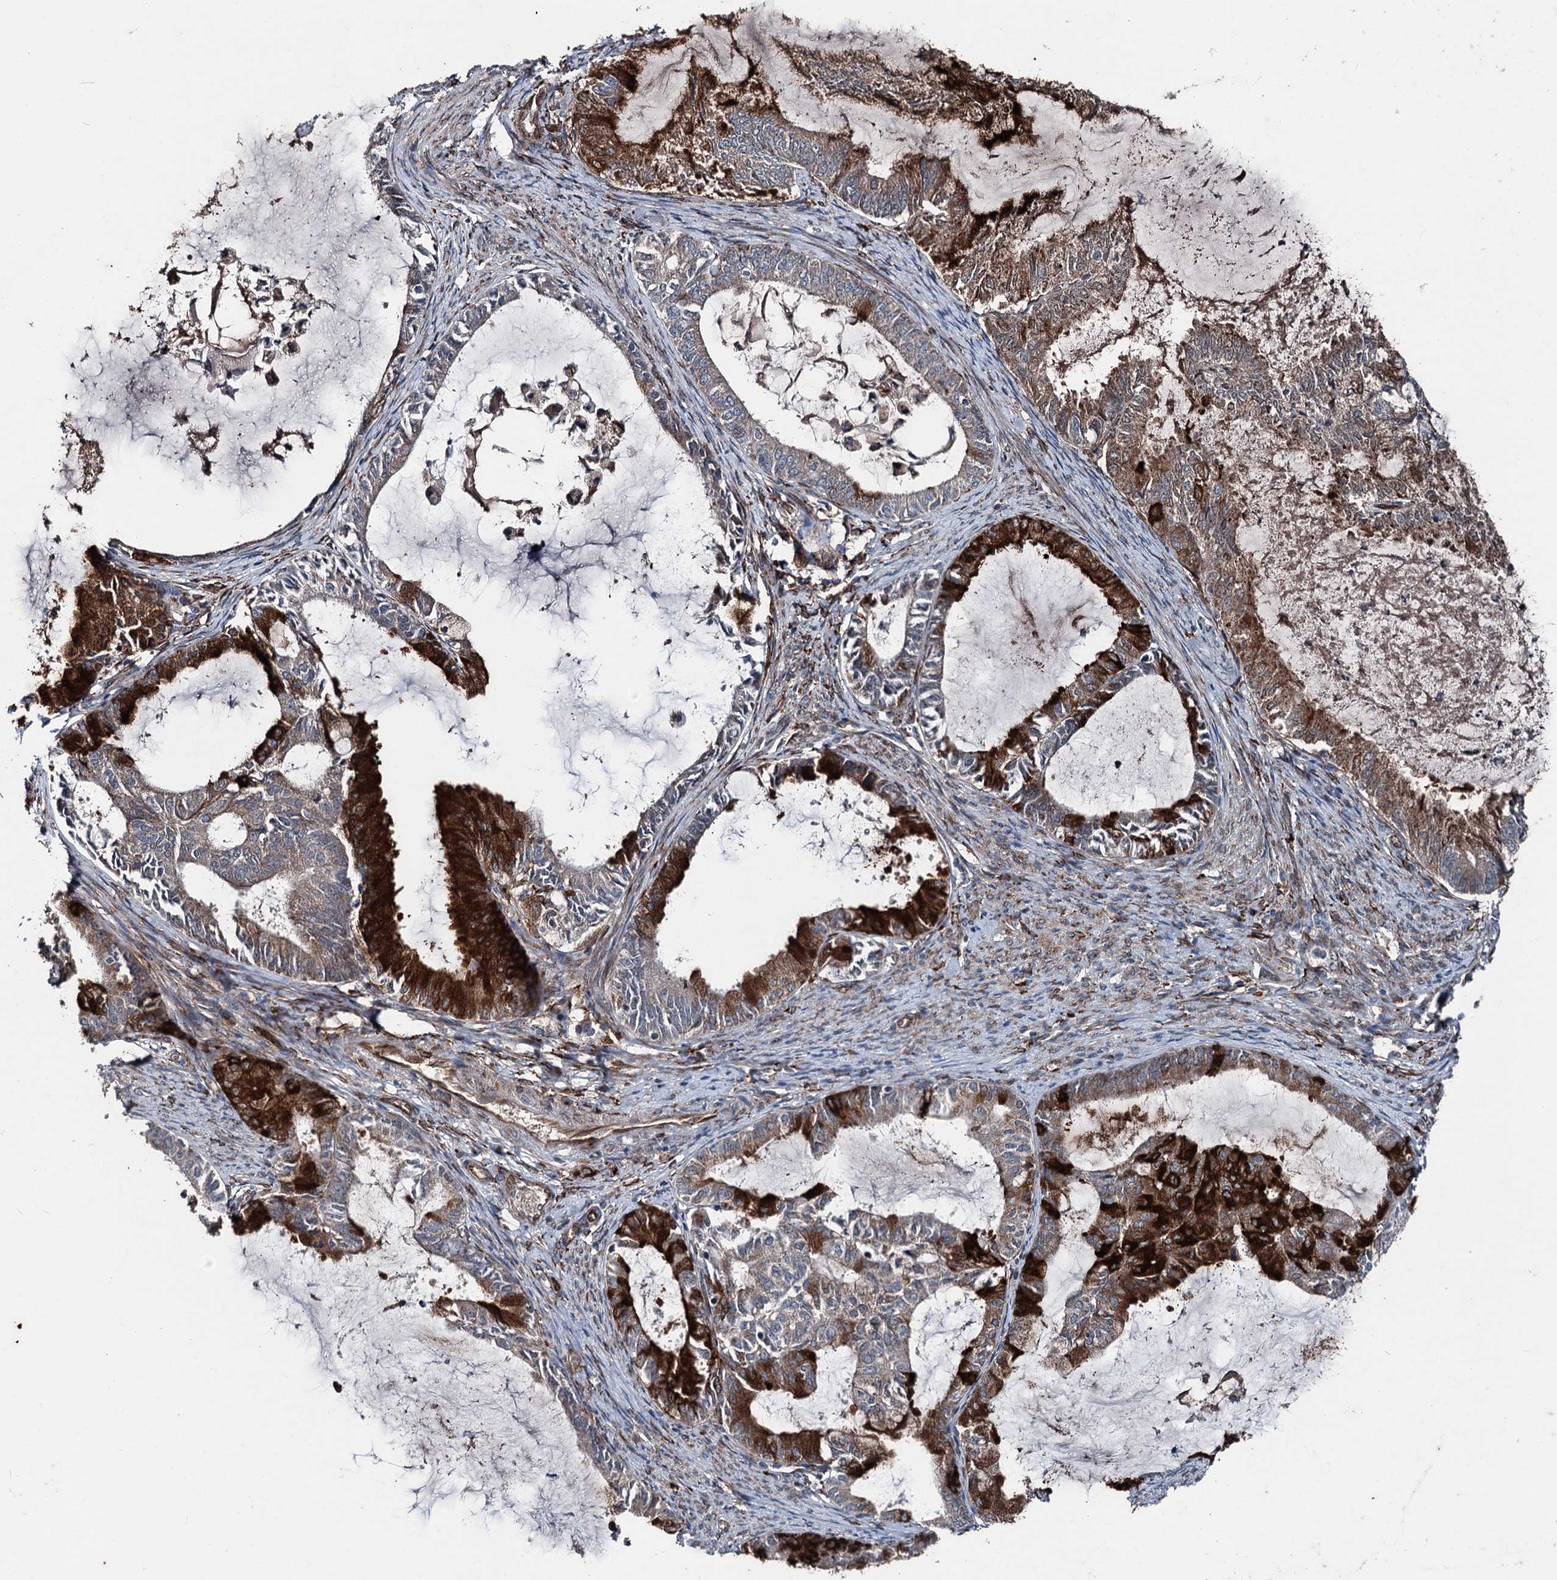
{"staining": {"intensity": "strong", "quantity": "25%-75%", "location": "cytoplasmic/membranous"}, "tissue": "endometrial cancer", "cell_type": "Tumor cells", "image_type": "cancer", "snomed": [{"axis": "morphology", "description": "Adenocarcinoma, NOS"}, {"axis": "topography", "description": "Endometrium"}], "caption": "This is an image of immunohistochemistry staining of adenocarcinoma (endometrial), which shows strong staining in the cytoplasmic/membranous of tumor cells.", "gene": "DDIAS", "patient": {"sex": "female", "age": 86}}